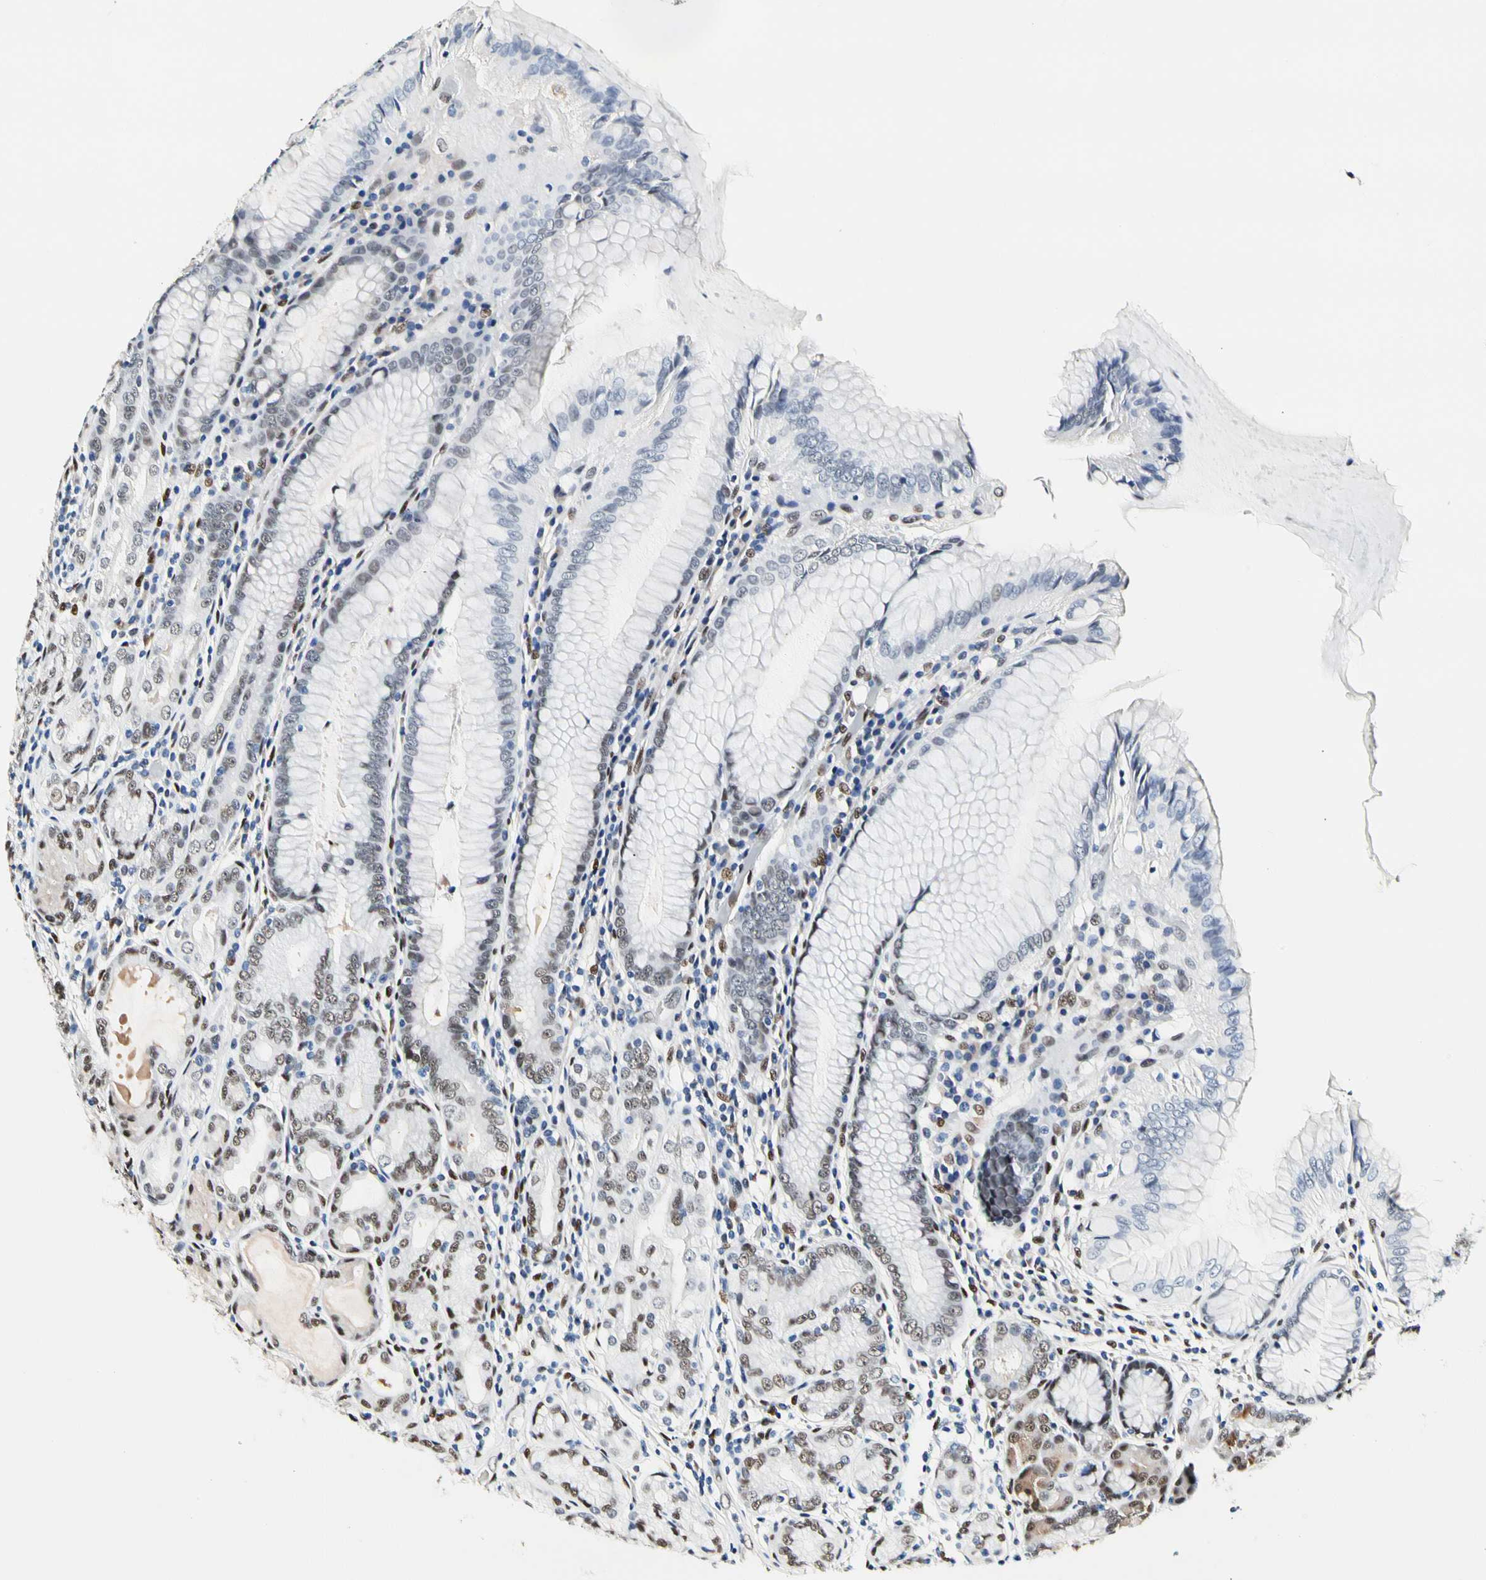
{"staining": {"intensity": "moderate", "quantity": "25%-75%", "location": "nuclear"}, "tissue": "stomach", "cell_type": "Glandular cells", "image_type": "normal", "snomed": [{"axis": "morphology", "description": "Normal tissue, NOS"}, {"axis": "topography", "description": "Stomach, lower"}], "caption": "The histopathology image shows staining of benign stomach, revealing moderate nuclear protein staining (brown color) within glandular cells.", "gene": "NFIA", "patient": {"sex": "female", "age": 76}}